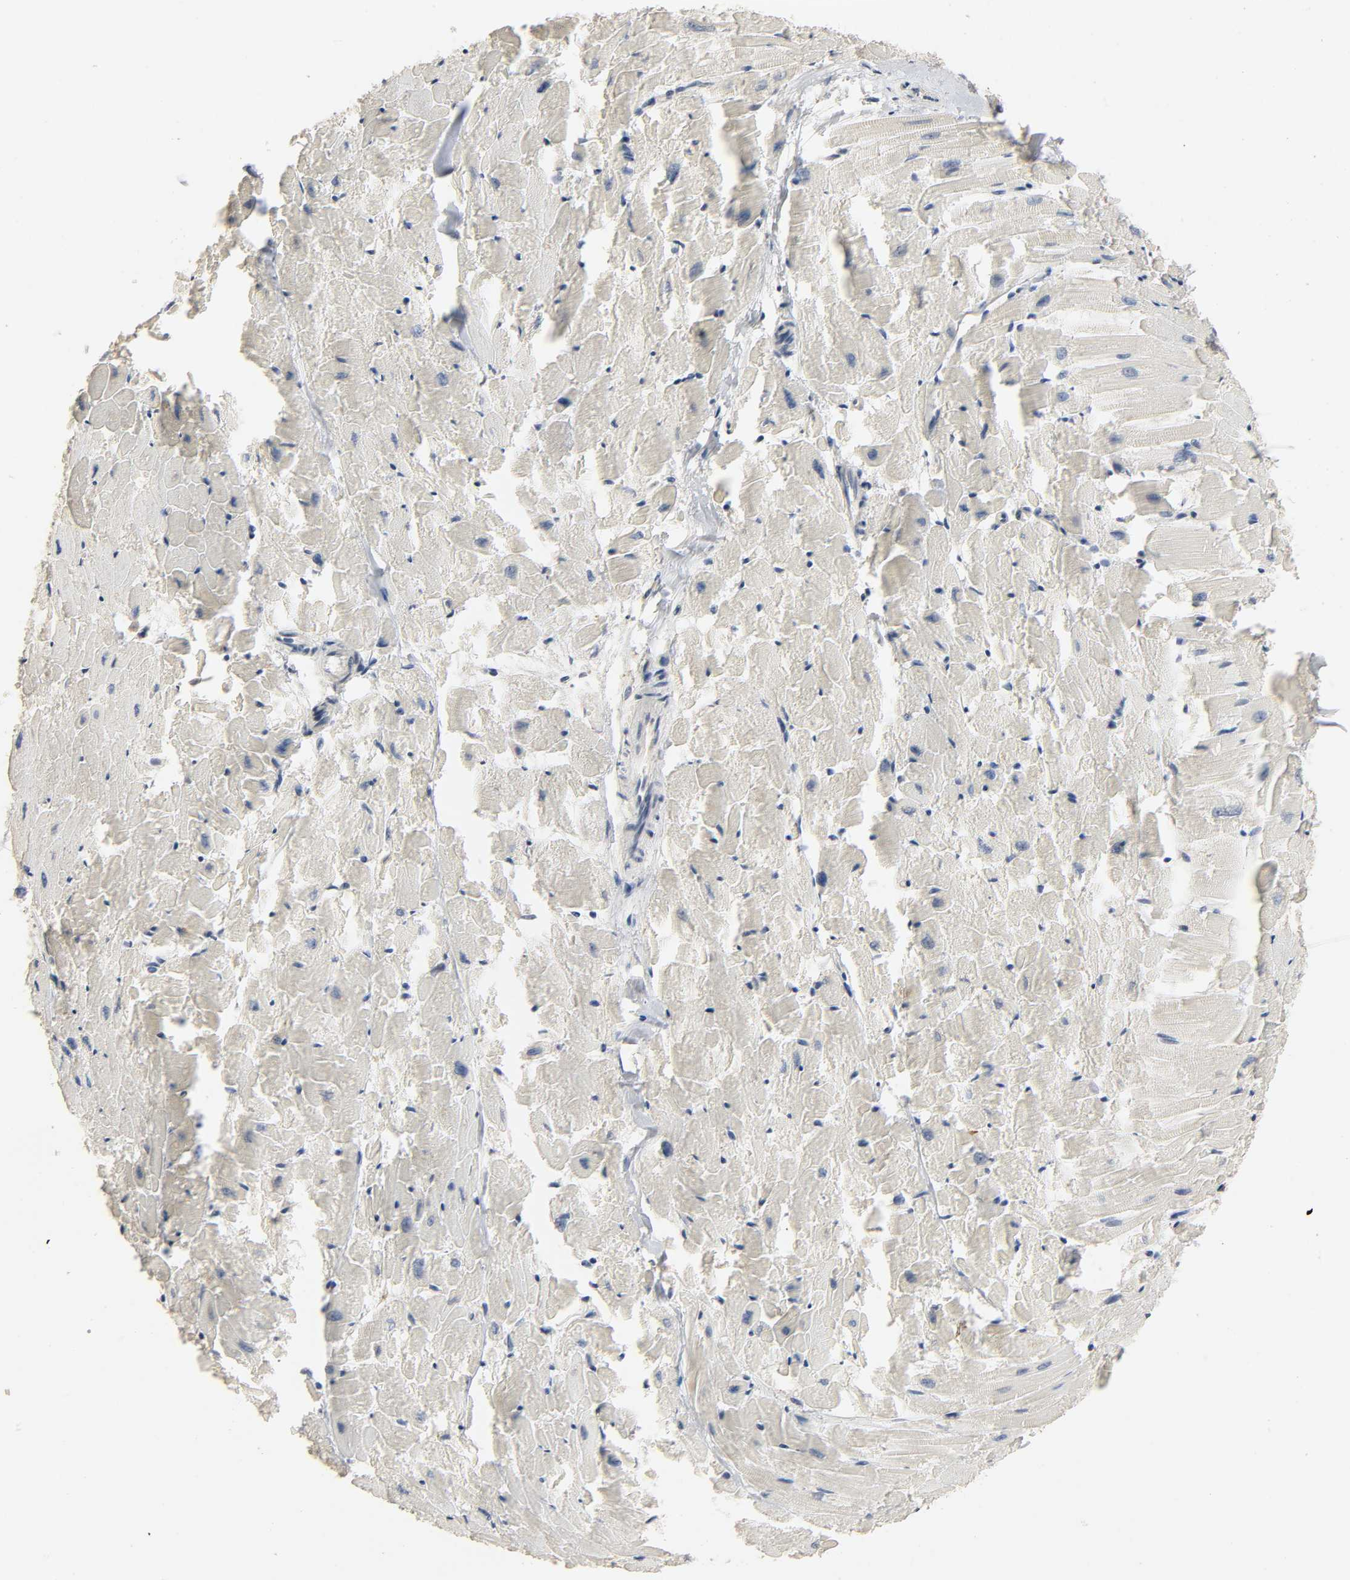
{"staining": {"intensity": "negative", "quantity": "none", "location": "none"}, "tissue": "heart muscle", "cell_type": "Cardiomyocytes", "image_type": "normal", "snomed": [{"axis": "morphology", "description": "Normal tissue, NOS"}, {"axis": "topography", "description": "Heart"}], "caption": "High power microscopy micrograph of an IHC histopathology image of normal heart muscle, revealing no significant positivity in cardiomyocytes. (Brightfield microscopy of DAB (3,3'-diaminobenzidine) immunohistochemistry (IHC) at high magnification).", "gene": "MAGEA8", "patient": {"sex": "female", "age": 19}}